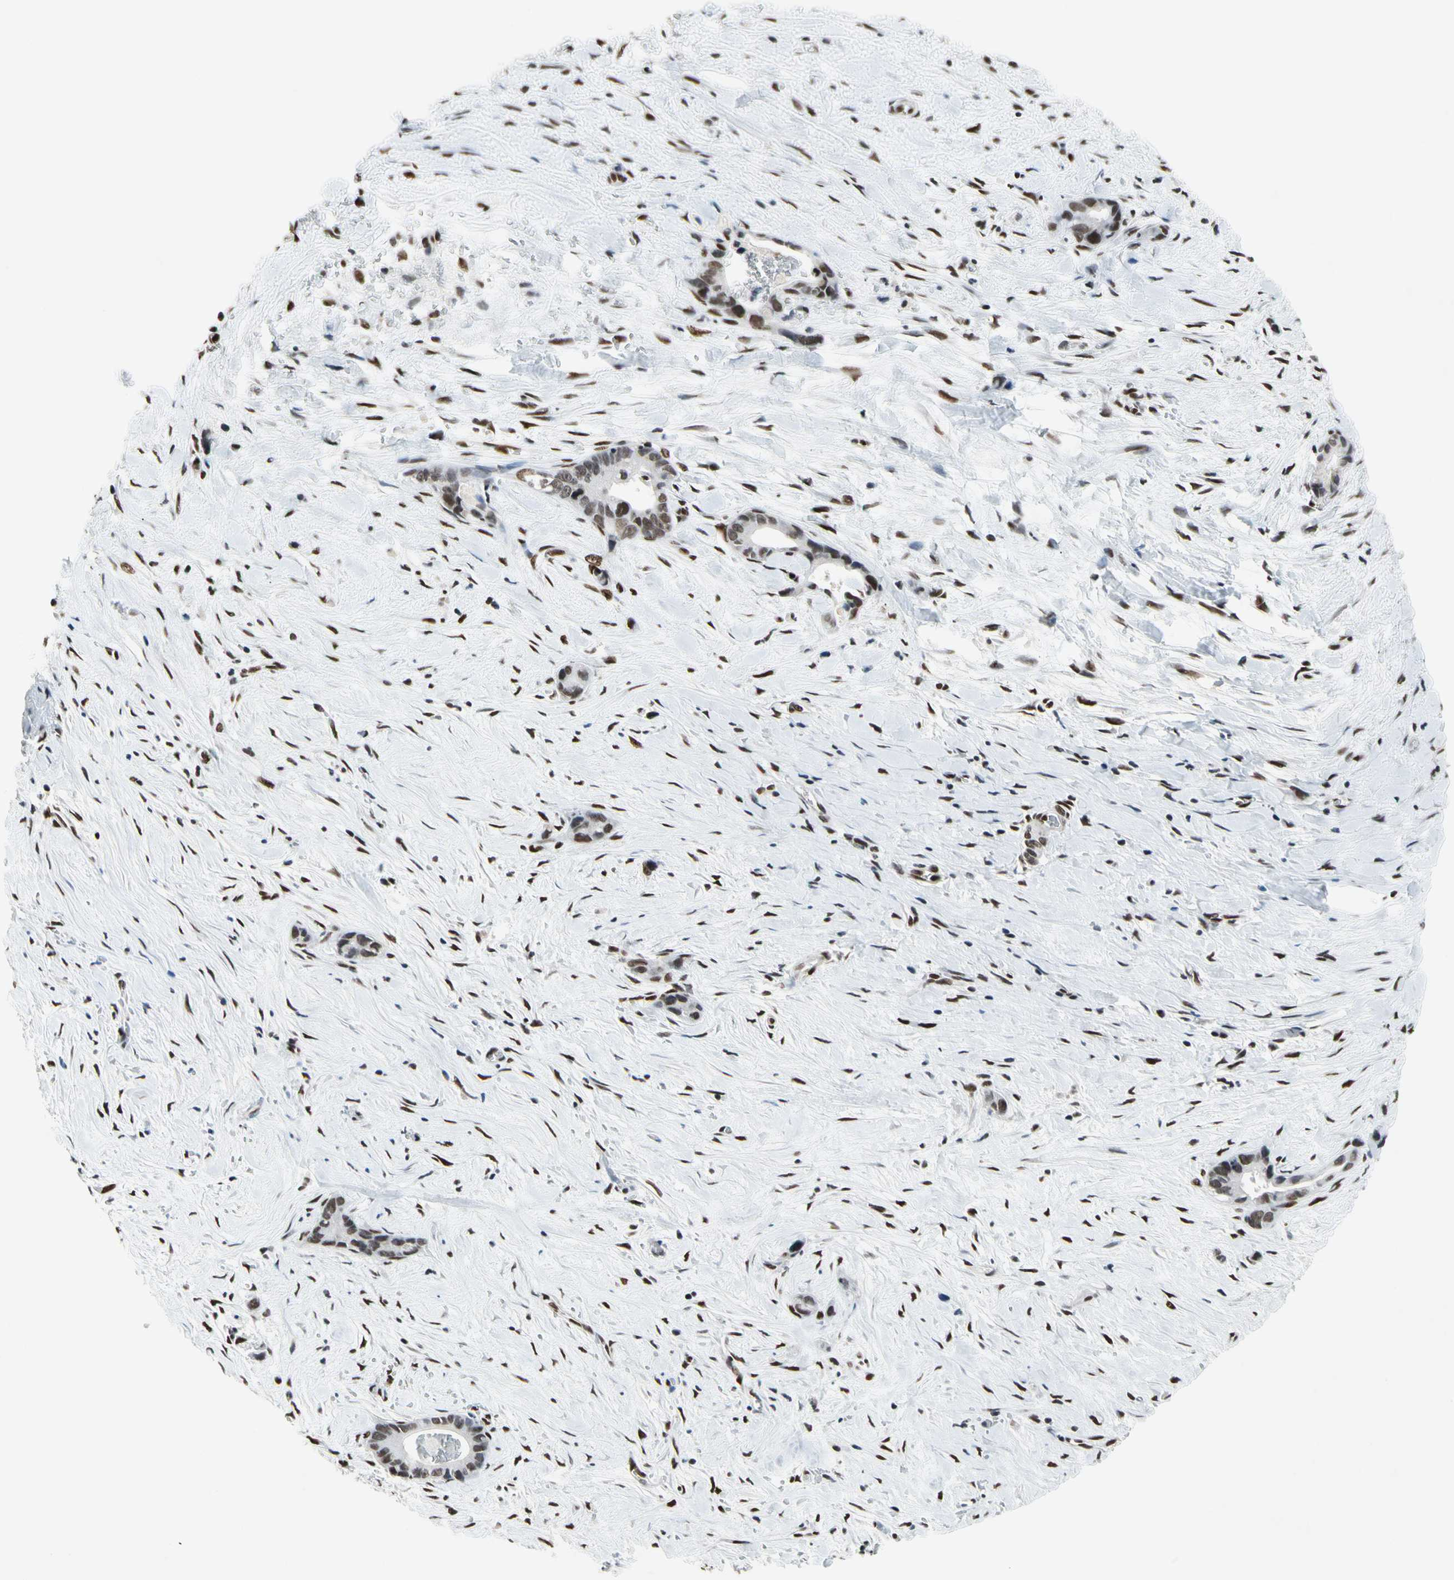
{"staining": {"intensity": "moderate", "quantity": ">75%", "location": "nuclear"}, "tissue": "liver cancer", "cell_type": "Tumor cells", "image_type": "cancer", "snomed": [{"axis": "morphology", "description": "Cholangiocarcinoma"}, {"axis": "topography", "description": "Liver"}], "caption": "Tumor cells exhibit moderate nuclear positivity in about >75% of cells in liver cancer (cholangiocarcinoma).", "gene": "RECQL", "patient": {"sex": "female", "age": 55}}